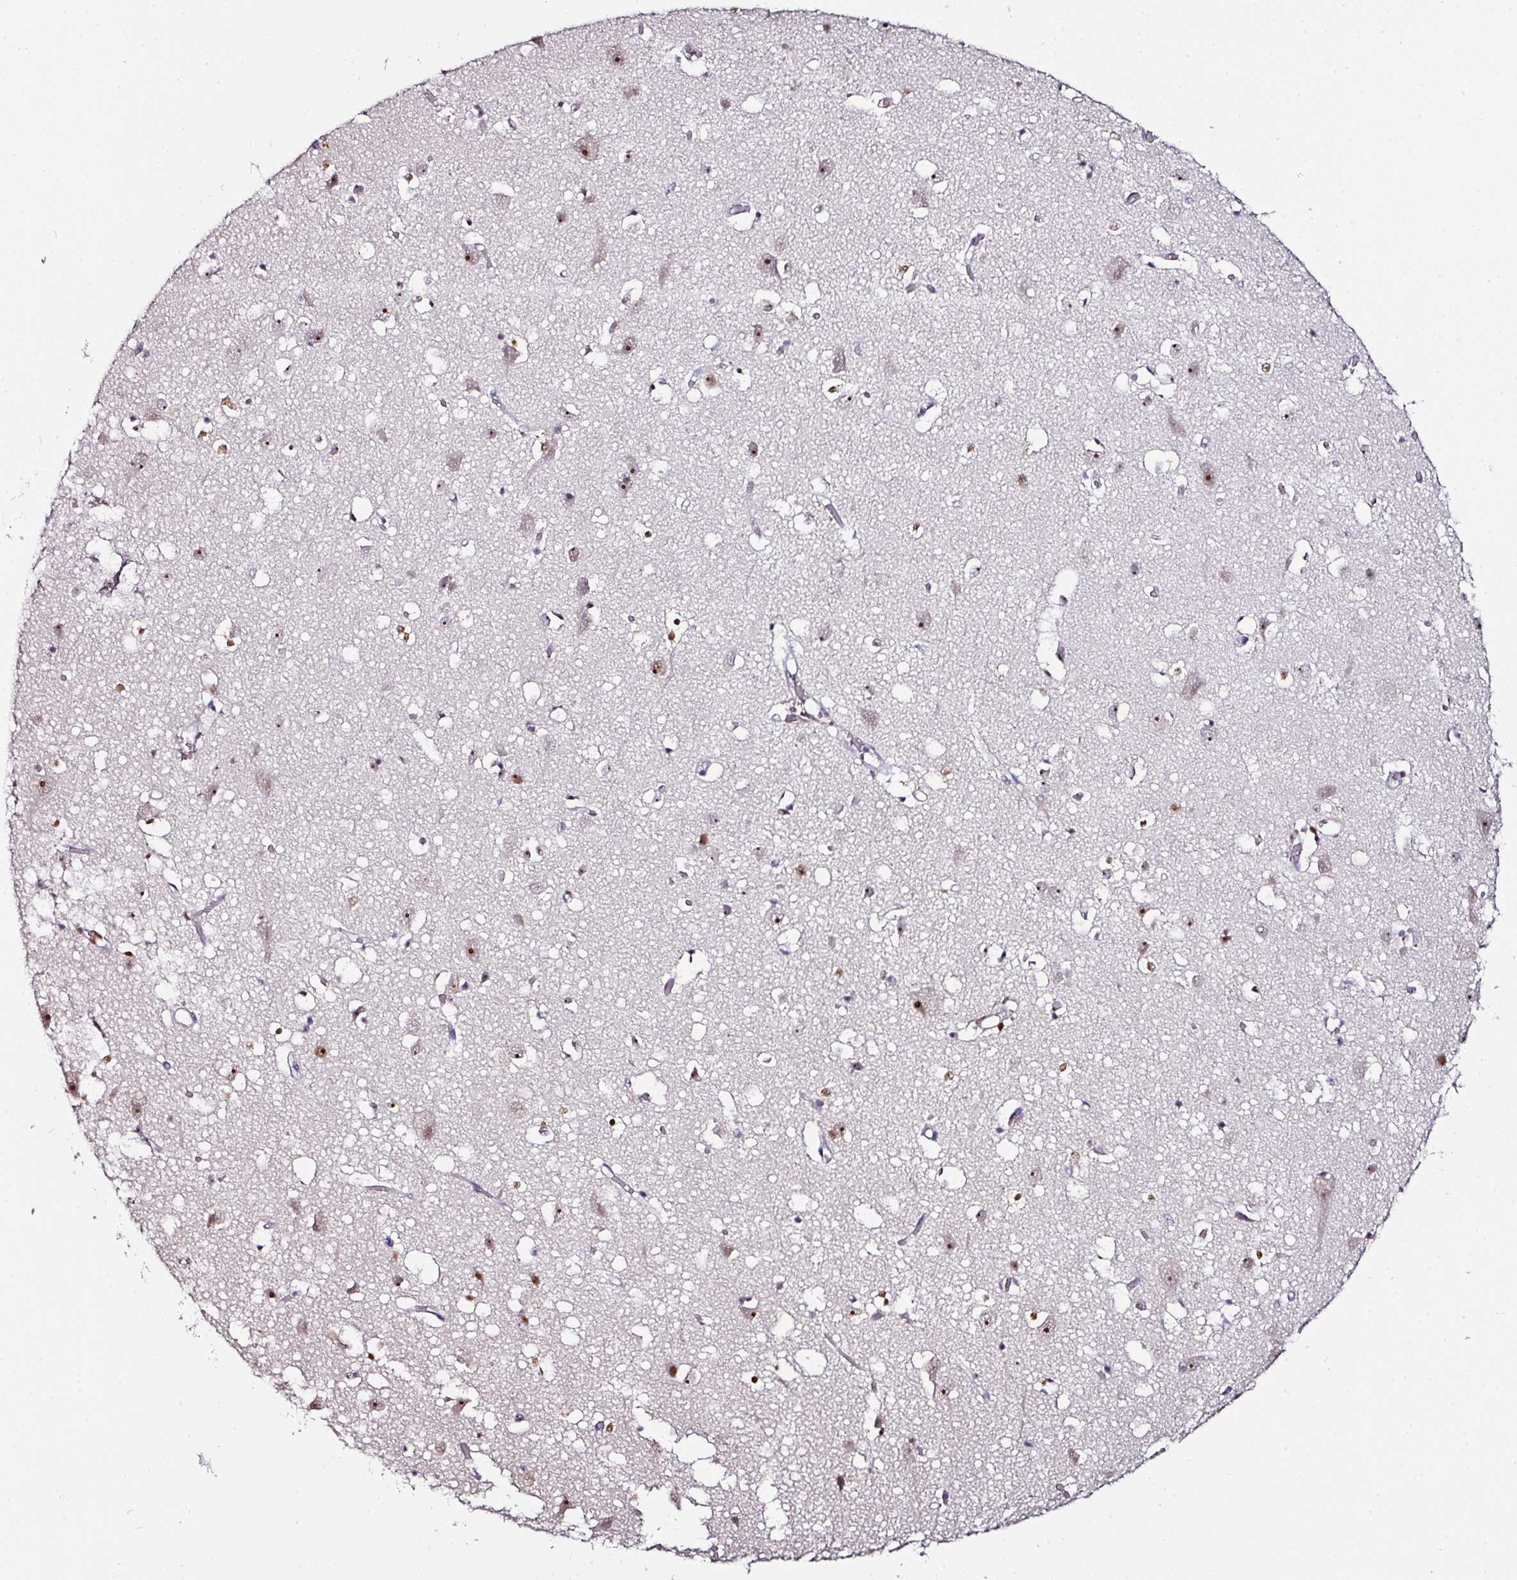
{"staining": {"intensity": "weak", "quantity": "<25%", "location": "nuclear"}, "tissue": "cerebral cortex", "cell_type": "Endothelial cells", "image_type": "normal", "snomed": [{"axis": "morphology", "description": "Normal tissue, NOS"}, {"axis": "topography", "description": "Cerebral cortex"}], "caption": "The micrograph displays no significant expression in endothelial cells of cerebral cortex. The staining is performed using DAB (3,3'-diaminobenzidine) brown chromogen with nuclei counter-stained in using hematoxylin.", "gene": "NACC2", "patient": {"sex": "male", "age": 70}}